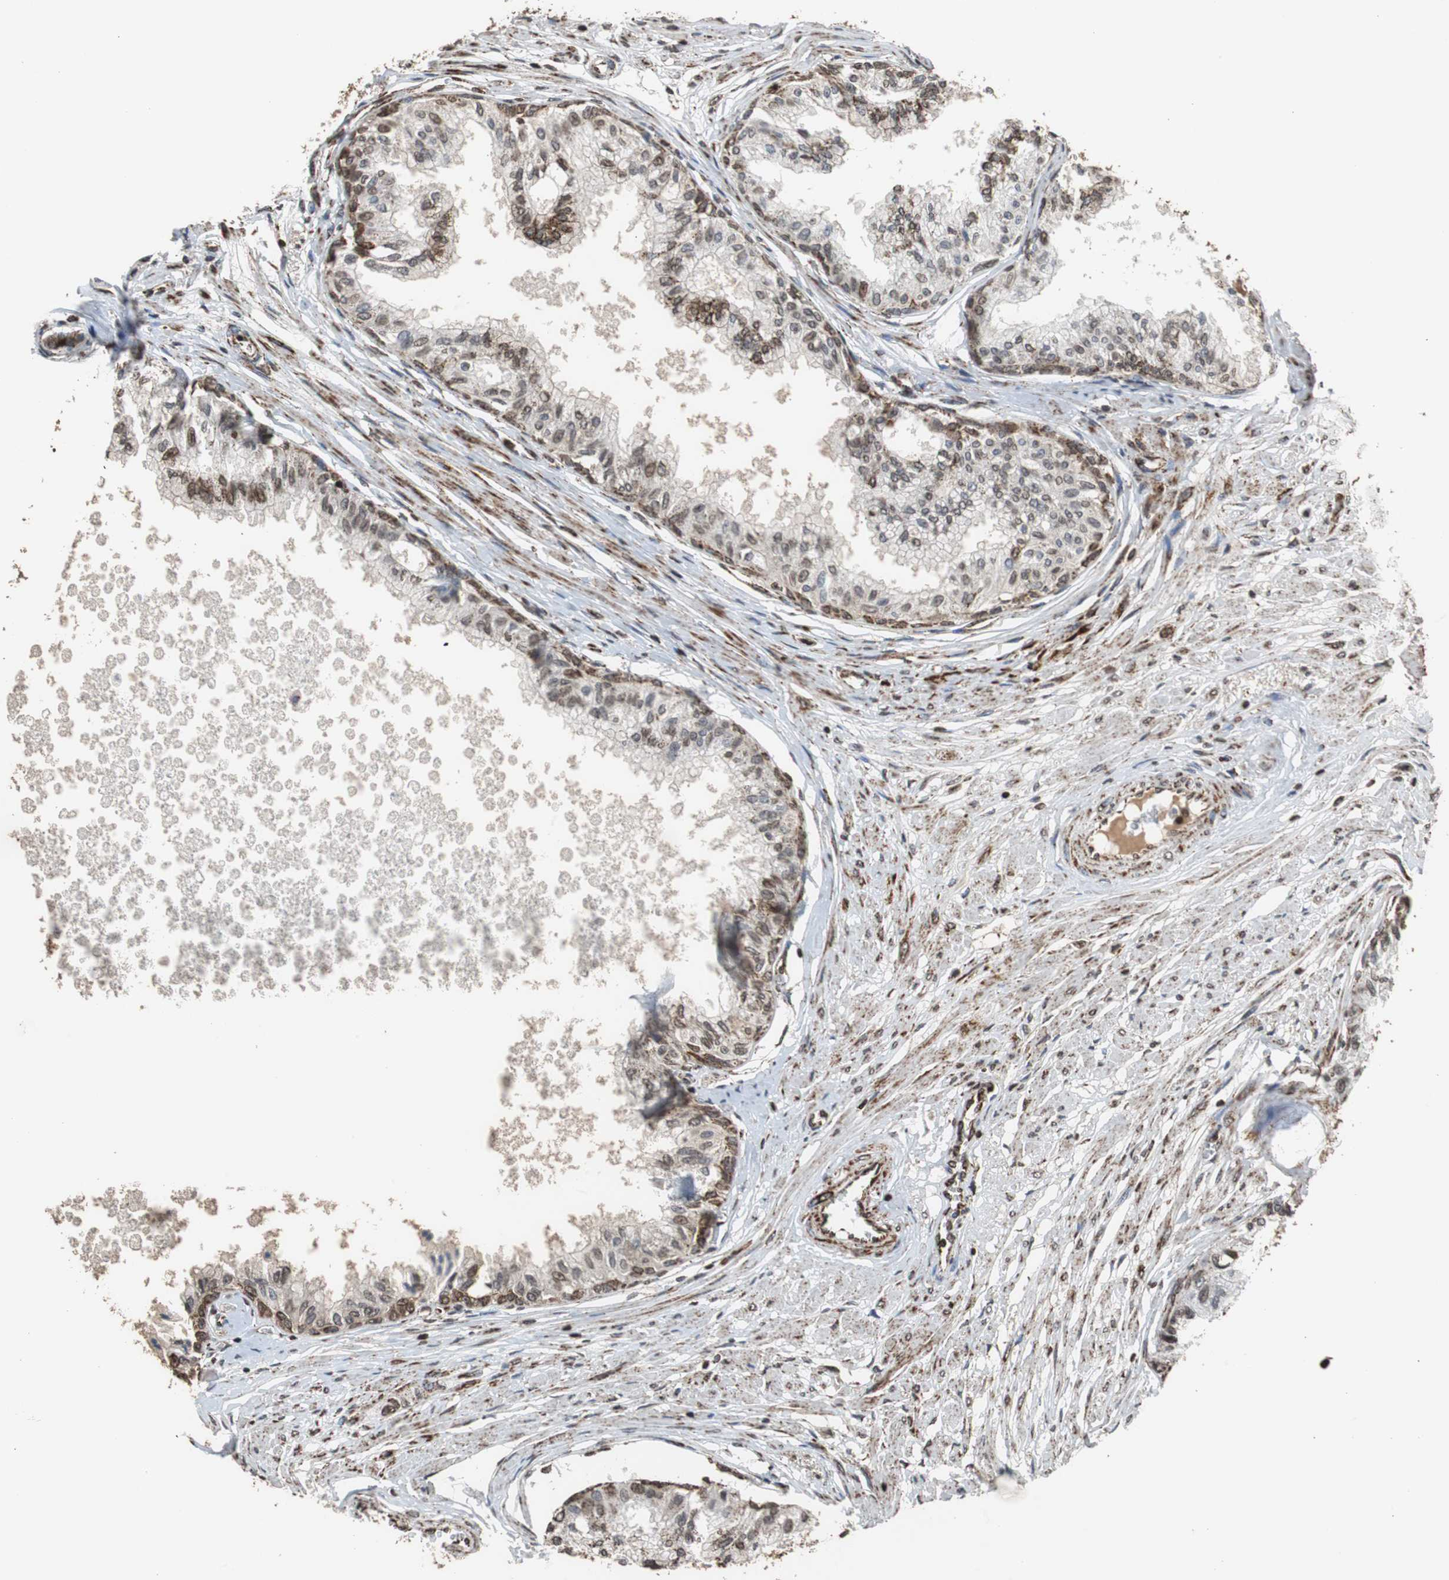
{"staining": {"intensity": "strong", "quantity": ">75%", "location": "cytoplasmic/membranous"}, "tissue": "prostate", "cell_type": "Glandular cells", "image_type": "normal", "snomed": [{"axis": "morphology", "description": "Normal tissue, NOS"}, {"axis": "topography", "description": "Prostate"}, {"axis": "topography", "description": "Seminal veicle"}], "caption": "Glandular cells show high levels of strong cytoplasmic/membranous staining in about >75% of cells in unremarkable human prostate. (Stains: DAB in brown, nuclei in blue, Microscopy: brightfield microscopy at high magnification).", "gene": "HSPA9", "patient": {"sex": "male", "age": 60}}